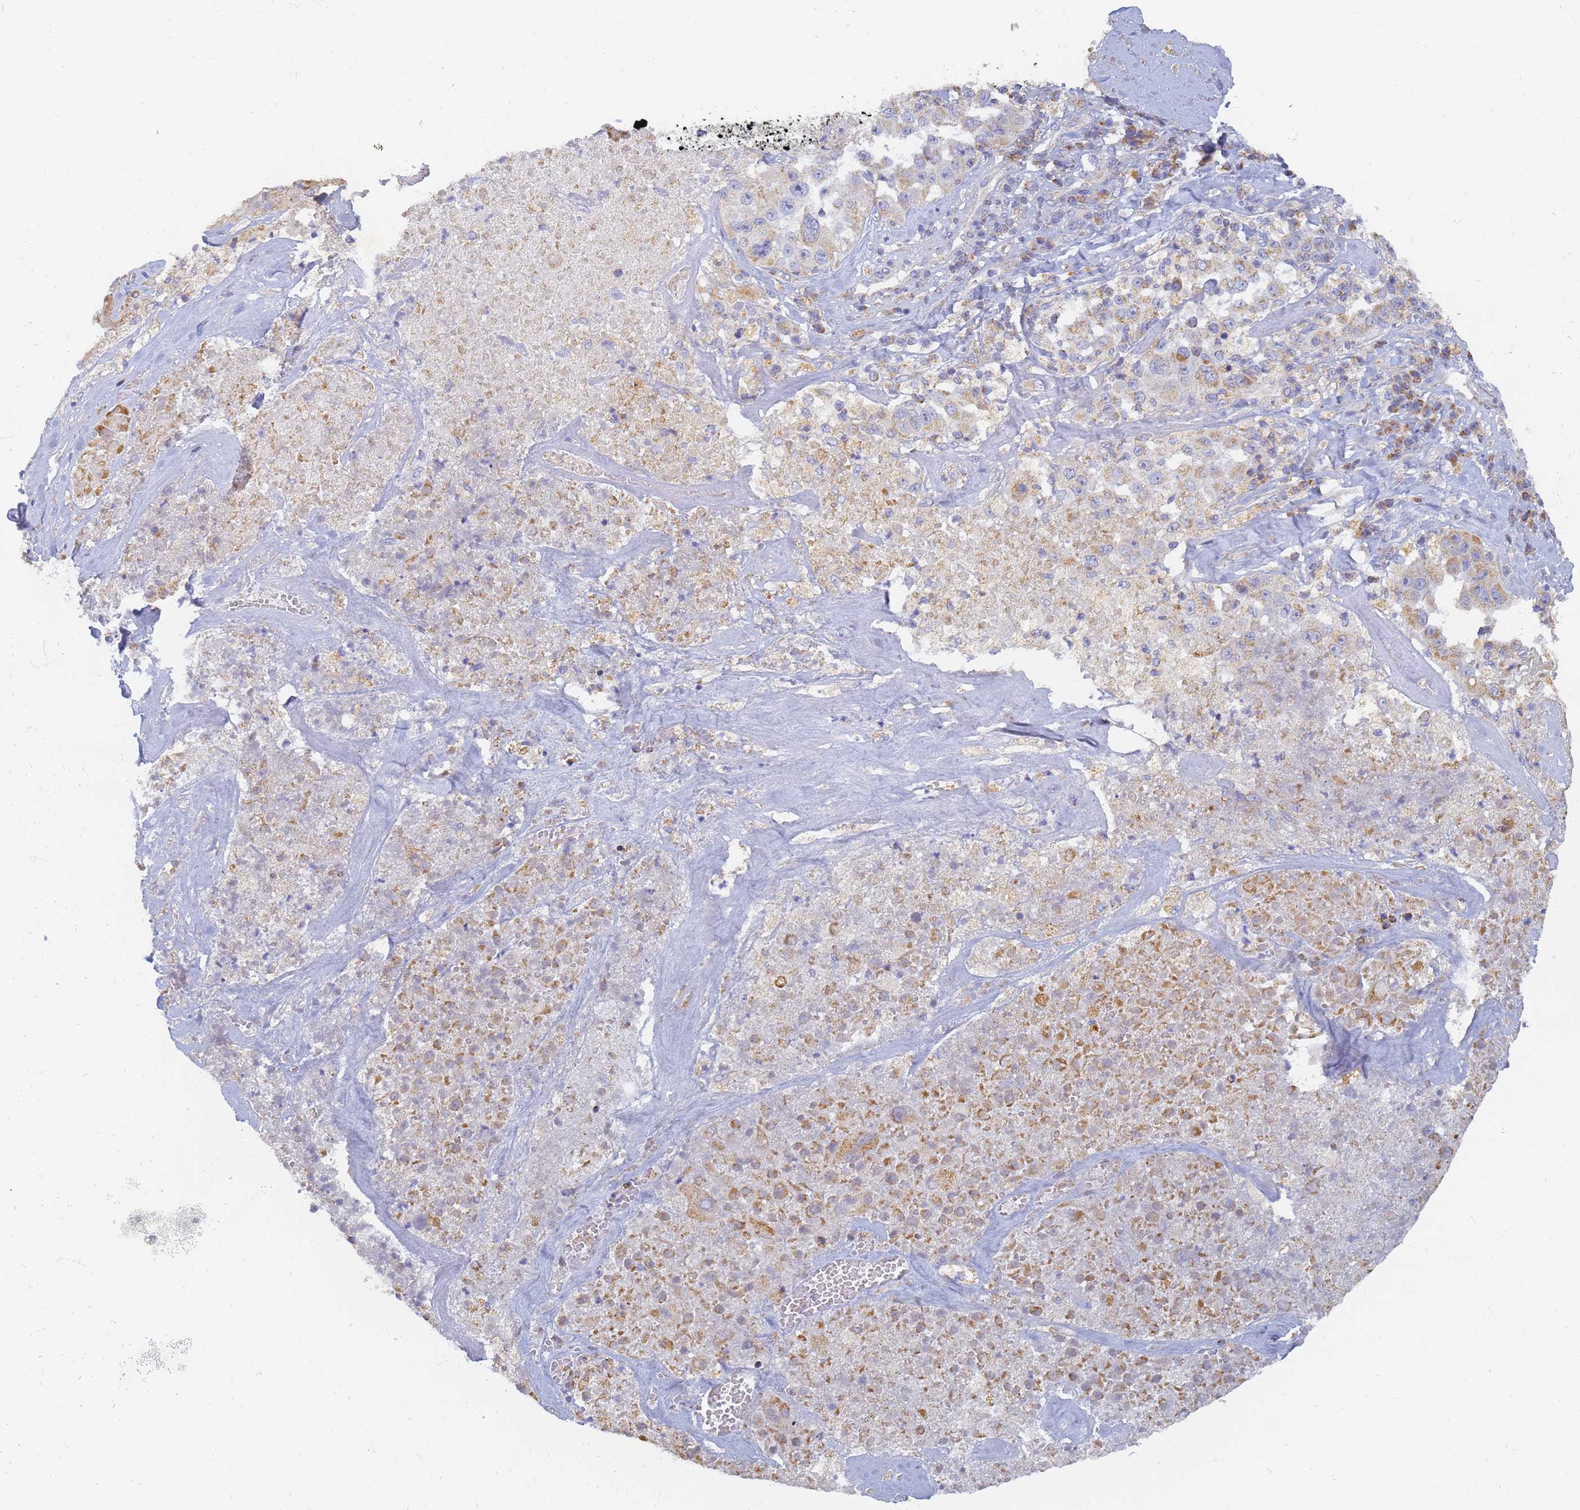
{"staining": {"intensity": "moderate", "quantity": "25%-75%", "location": "cytoplasmic/membranous"}, "tissue": "melanoma", "cell_type": "Tumor cells", "image_type": "cancer", "snomed": [{"axis": "morphology", "description": "Malignant melanoma, Metastatic site"}, {"axis": "topography", "description": "Lymph node"}], "caption": "A micrograph of human malignant melanoma (metastatic site) stained for a protein shows moderate cytoplasmic/membranous brown staining in tumor cells.", "gene": "UTP23", "patient": {"sex": "male", "age": 62}}